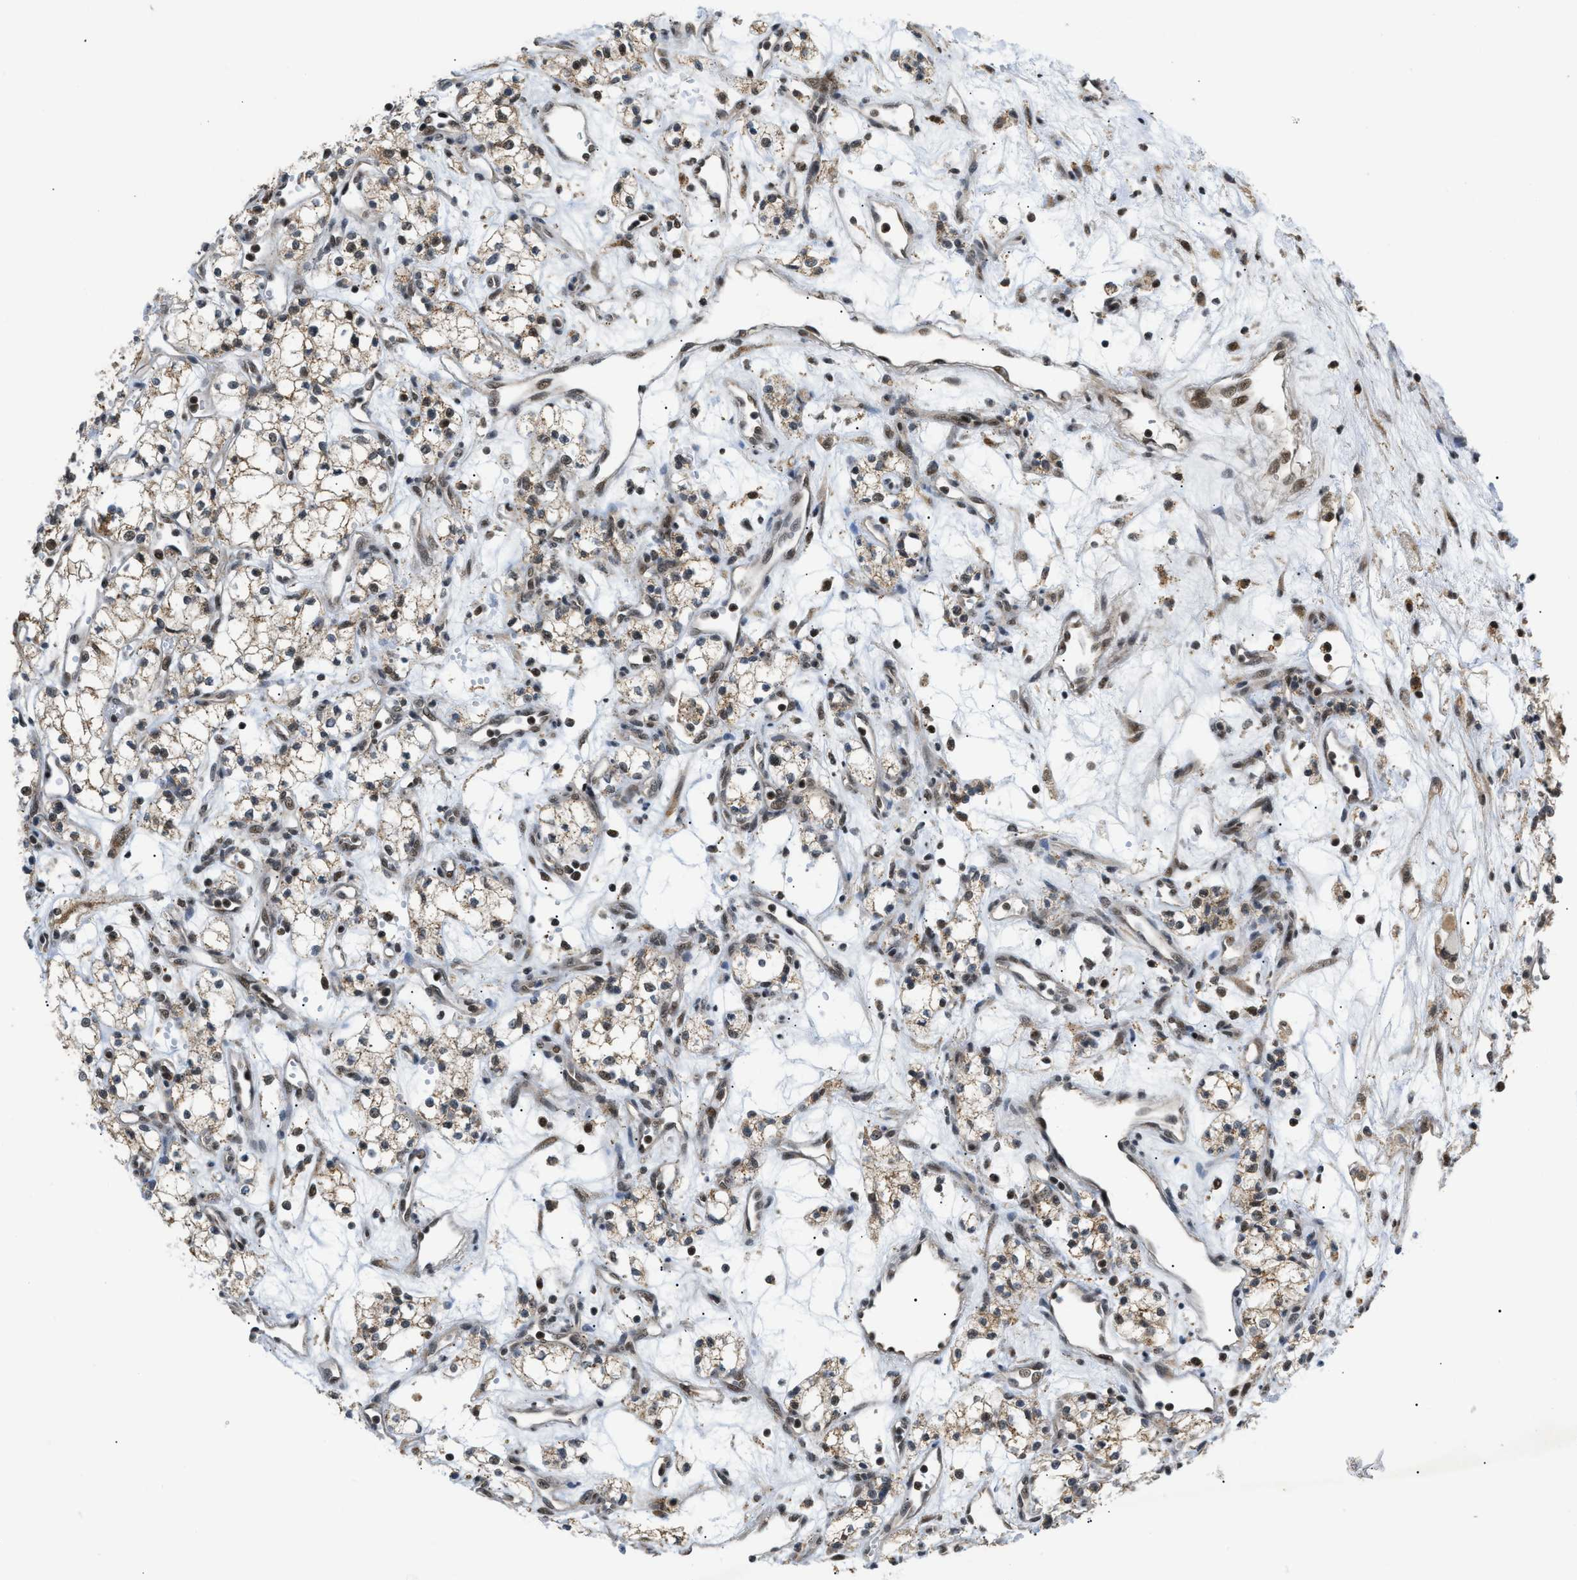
{"staining": {"intensity": "moderate", "quantity": ">75%", "location": "cytoplasmic/membranous,nuclear"}, "tissue": "renal cancer", "cell_type": "Tumor cells", "image_type": "cancer", "snomed": [{"axis": "morphology", "description": "Adenocarcinoma, NOS"}, {"axis": "topography", "description": "Kidney"}], "caption": "Immunohistochemistry (IHC) photomicrograph of neoplastic tissue: human renal cancer (adenocarcinoma) stained using IHC displays medium levels of moderate protein expression localized specifically in the cytoplasmic/membranous and nuclear of tumor cells, appearing as a cytoplasmic/membranous and nuclear brown color.", "gene": "ZBTB11", "patient": {"sex": "male", "age": 59}}